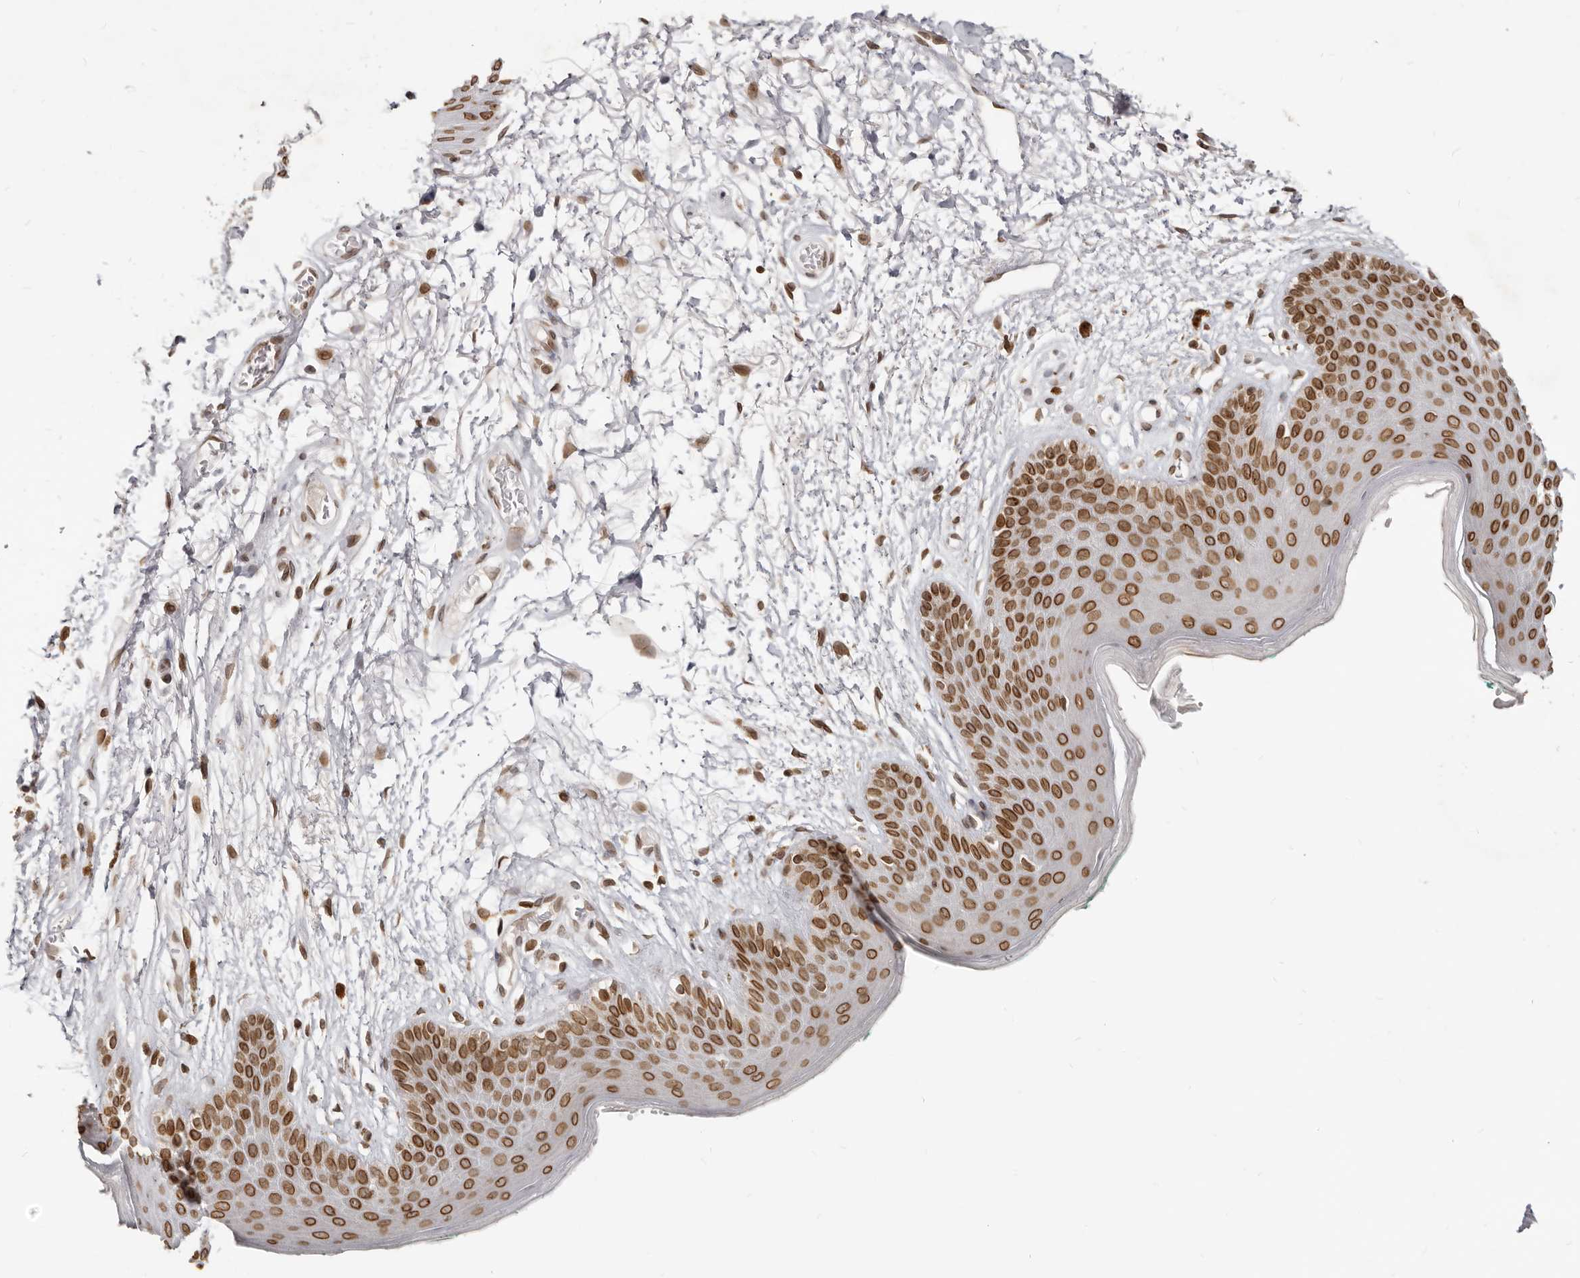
{"staining": {"intensity": "strong", "quantity": ">75%", "location": "cytoplasmic/membranous,nuclear"}, "tissue": "skin", "cell_type": "Epidermal cells", "image_type": "normal", "snomed": [{"axis": "morphology", "description": "Normal tissue, NOS"}, {"axis": "topography", "description": "Anal"}], "caption": "This micrograph demonstrates immunohistochemistry staining of unremarkable human skin, with high strong cytoplasmic/membranous,nuclear staining in about >75% of epidermal cells.", "gene": "NUP153", "patient": {"sex": "male", "age": 74}}